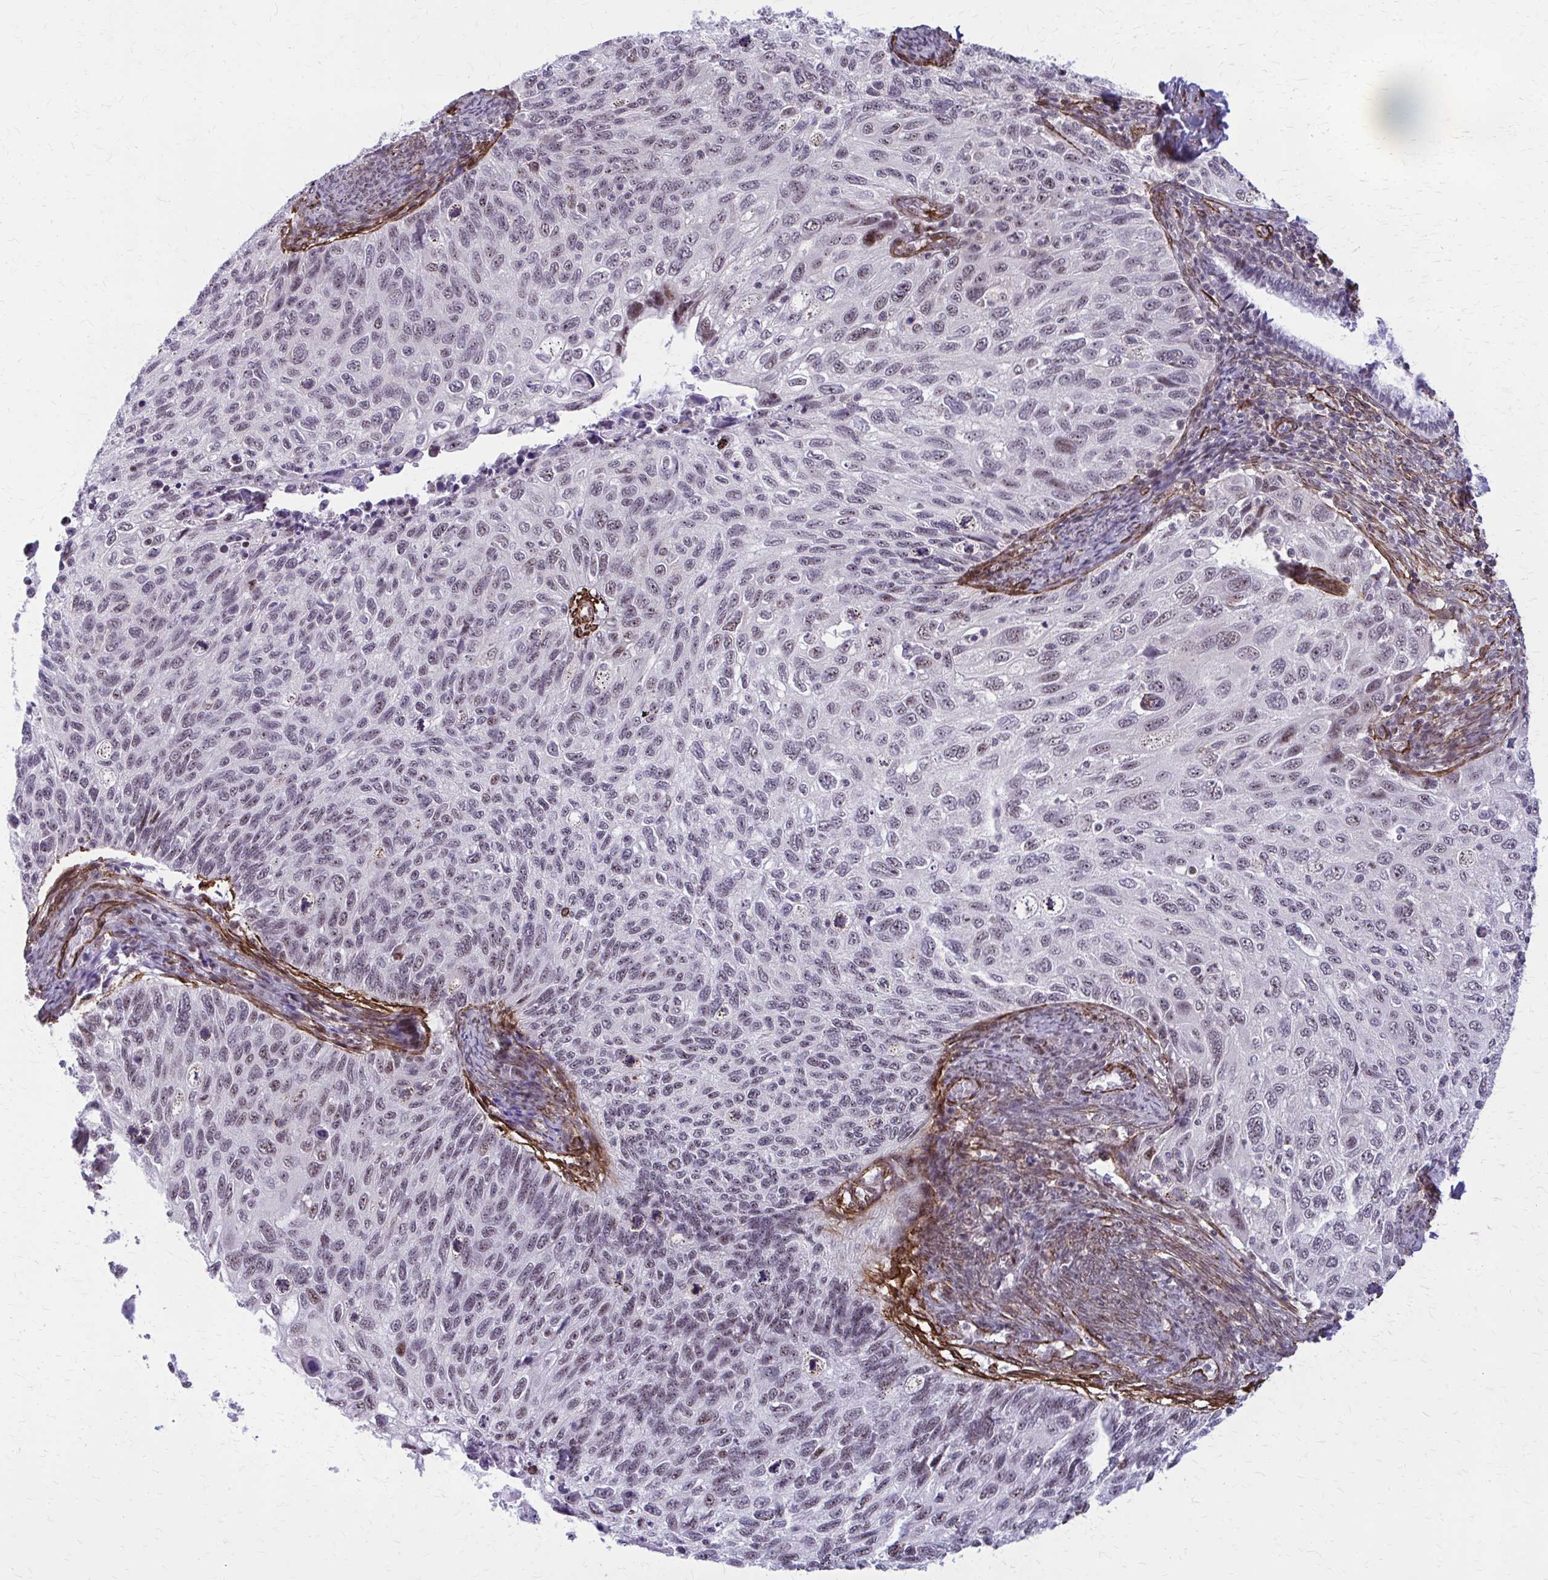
{"staining": {"intensity": "weak", "quantity": "<25%", "location": "nuclear"}, "tissue": "cervical cancer", "cell_type": "Tumor cells", "image_type": "cancer", "snomed": [{"axis": "morphology", "description": "Squamous cell carcinoma, NOS"}, {"axis": "topography", "description": "Cervix"}], "caption": "DAB (3,3'-diaminobenzidine) immunohistochemical staining of human cervical squamous cell carcinoma reveals no significant staining in tumor cells. (Stains: DAB immunohistochemistry (IHC) with hematoxylin counter stain, Microscopy: brightfield microscopy at high magnification).", "gene": "NRBF2", "patient": {"sex": "female", "age": 70}}